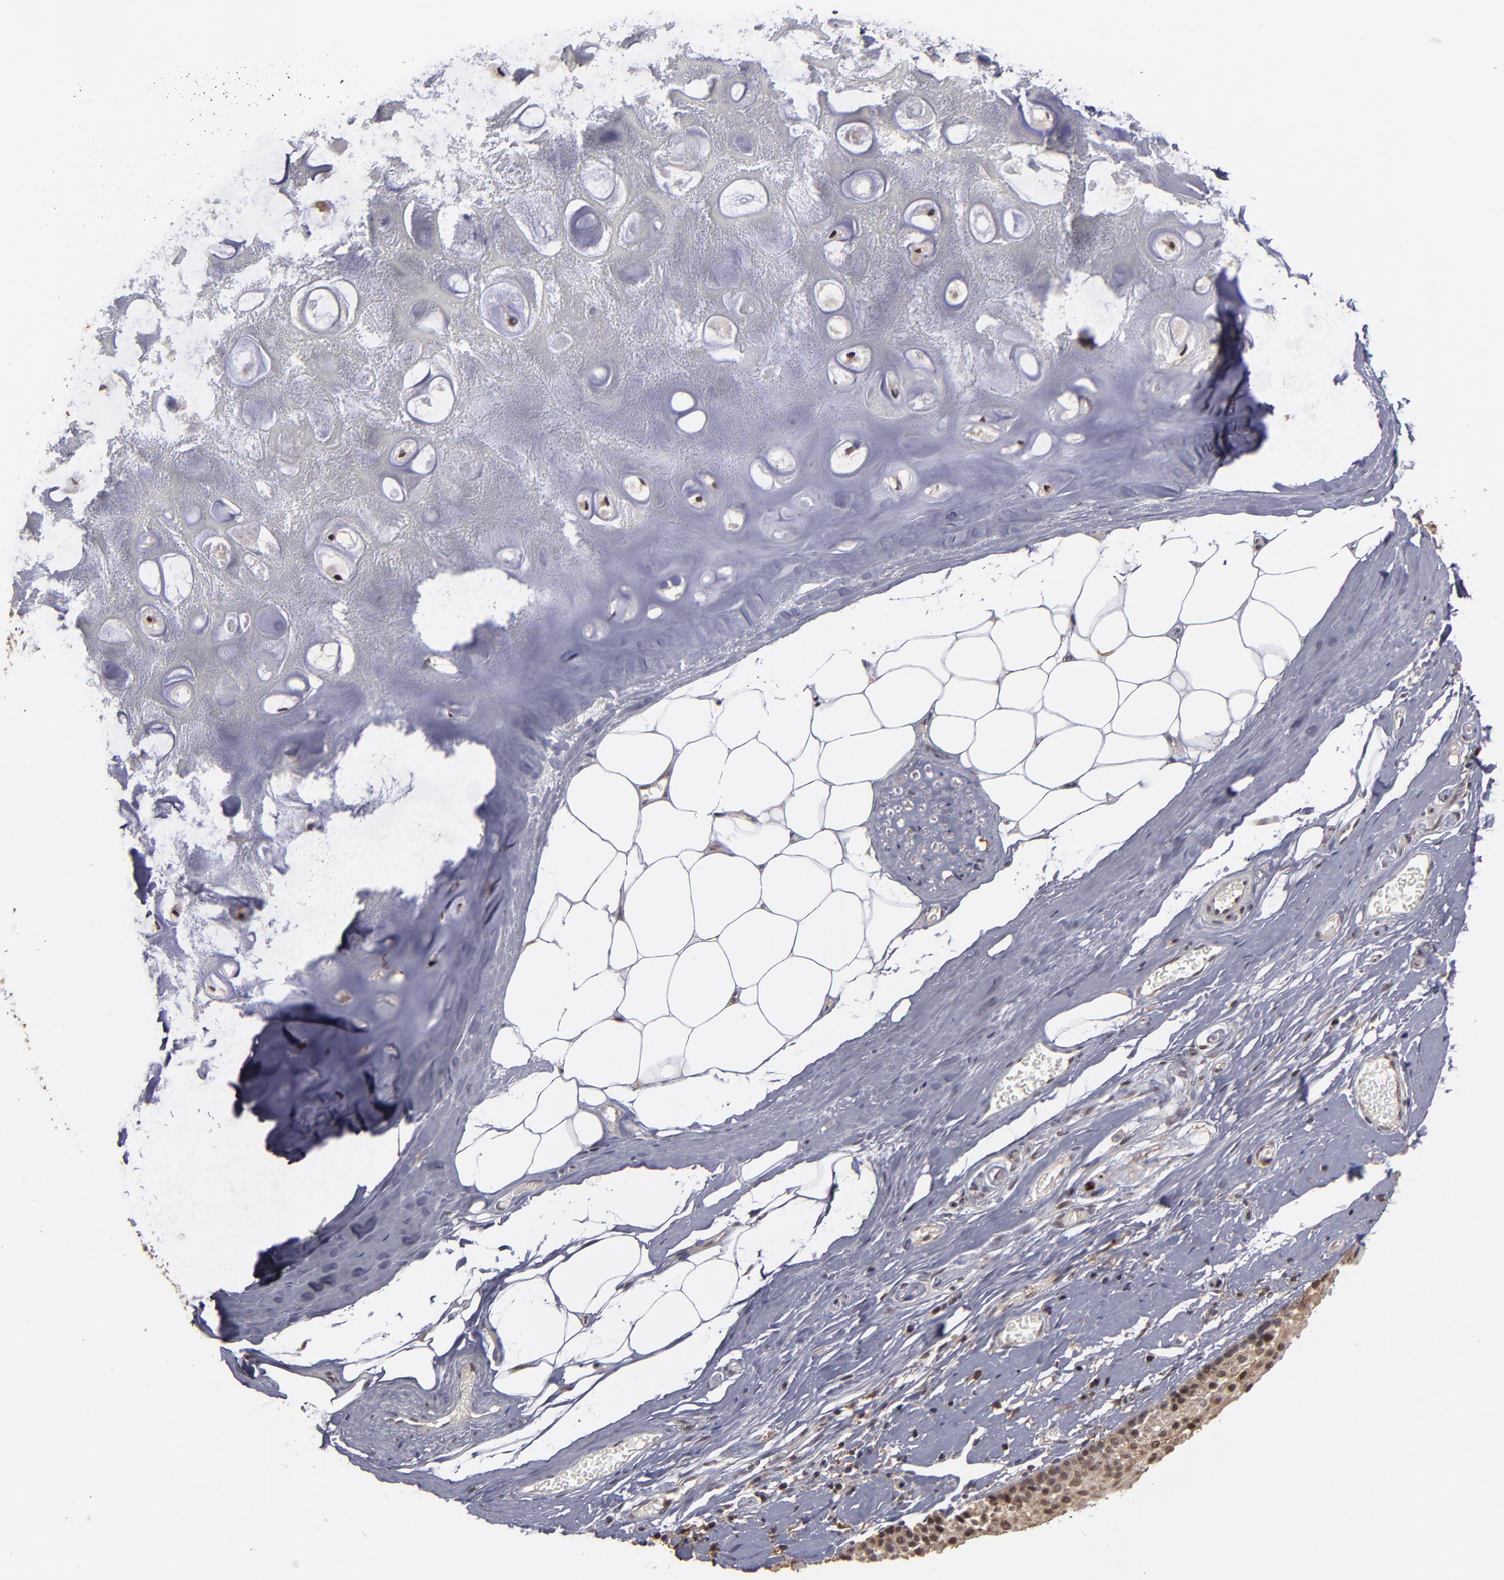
{"staining": {"intensity": "strong", "quantity": ">75%", "location": "cytoplasmic/membranous,nuclear"}, "tissue": "nasopharynx", "cell_type": "Respiratory epithelial cells", "image_type": "normal", "snomed": [{"axis": "morphology", "description": "Normal tissue, NOS"}, {"axis": "topography", "description": "Nasopharynx"}], "caption": "DAB (3,3'-diaminobenzidine) immunohistochemical staining of normal nasopharynx exhibits strong cytoplasmic/membranous,nuclear protein expression in about >75% of respiratory epithelial cells.", "gene": "RGS6", "patient": {"sex": "male", "age": 56}}